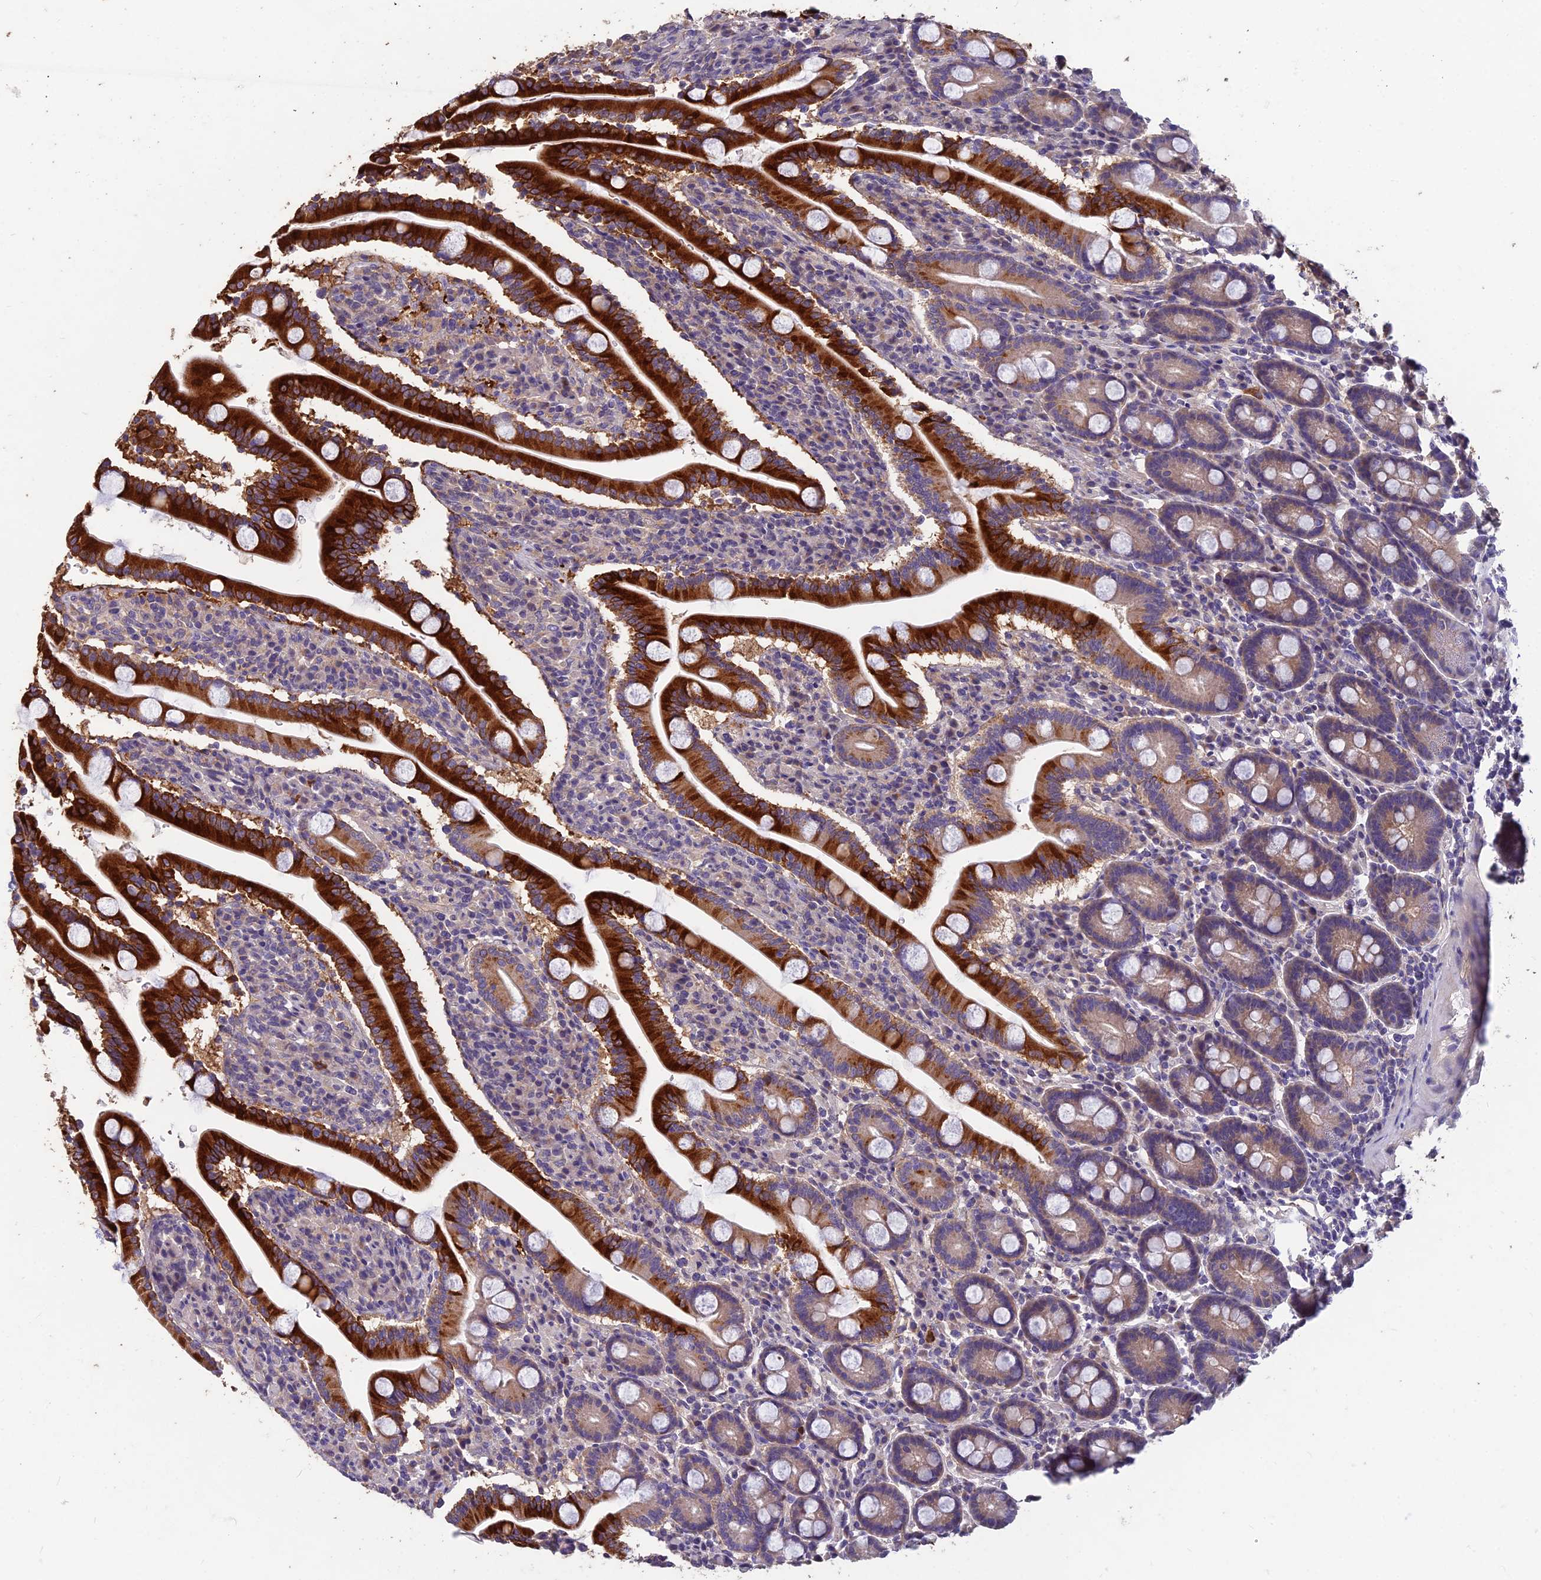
{"staining": {"intensity": "strong", "quantity": "25%-75%", "location": "cytoplasmic/membranous"}, "tissue": "duodenum", "cell_type": "Glandular cells", "image_type": "normal", "snomed": [{"axis": "morphology", "description": "Normal tissue, NOS"}, {"axis": "topography", "description": "Duodenum"}], "caption": "Duodenum stained for a protein demonstrates strong cytoplasmic/membranous positivity in glandular cells. Nuclei are stained in blue.", "gene": "CEACAM16", "patient": {"sex": "male", "age": 35}}